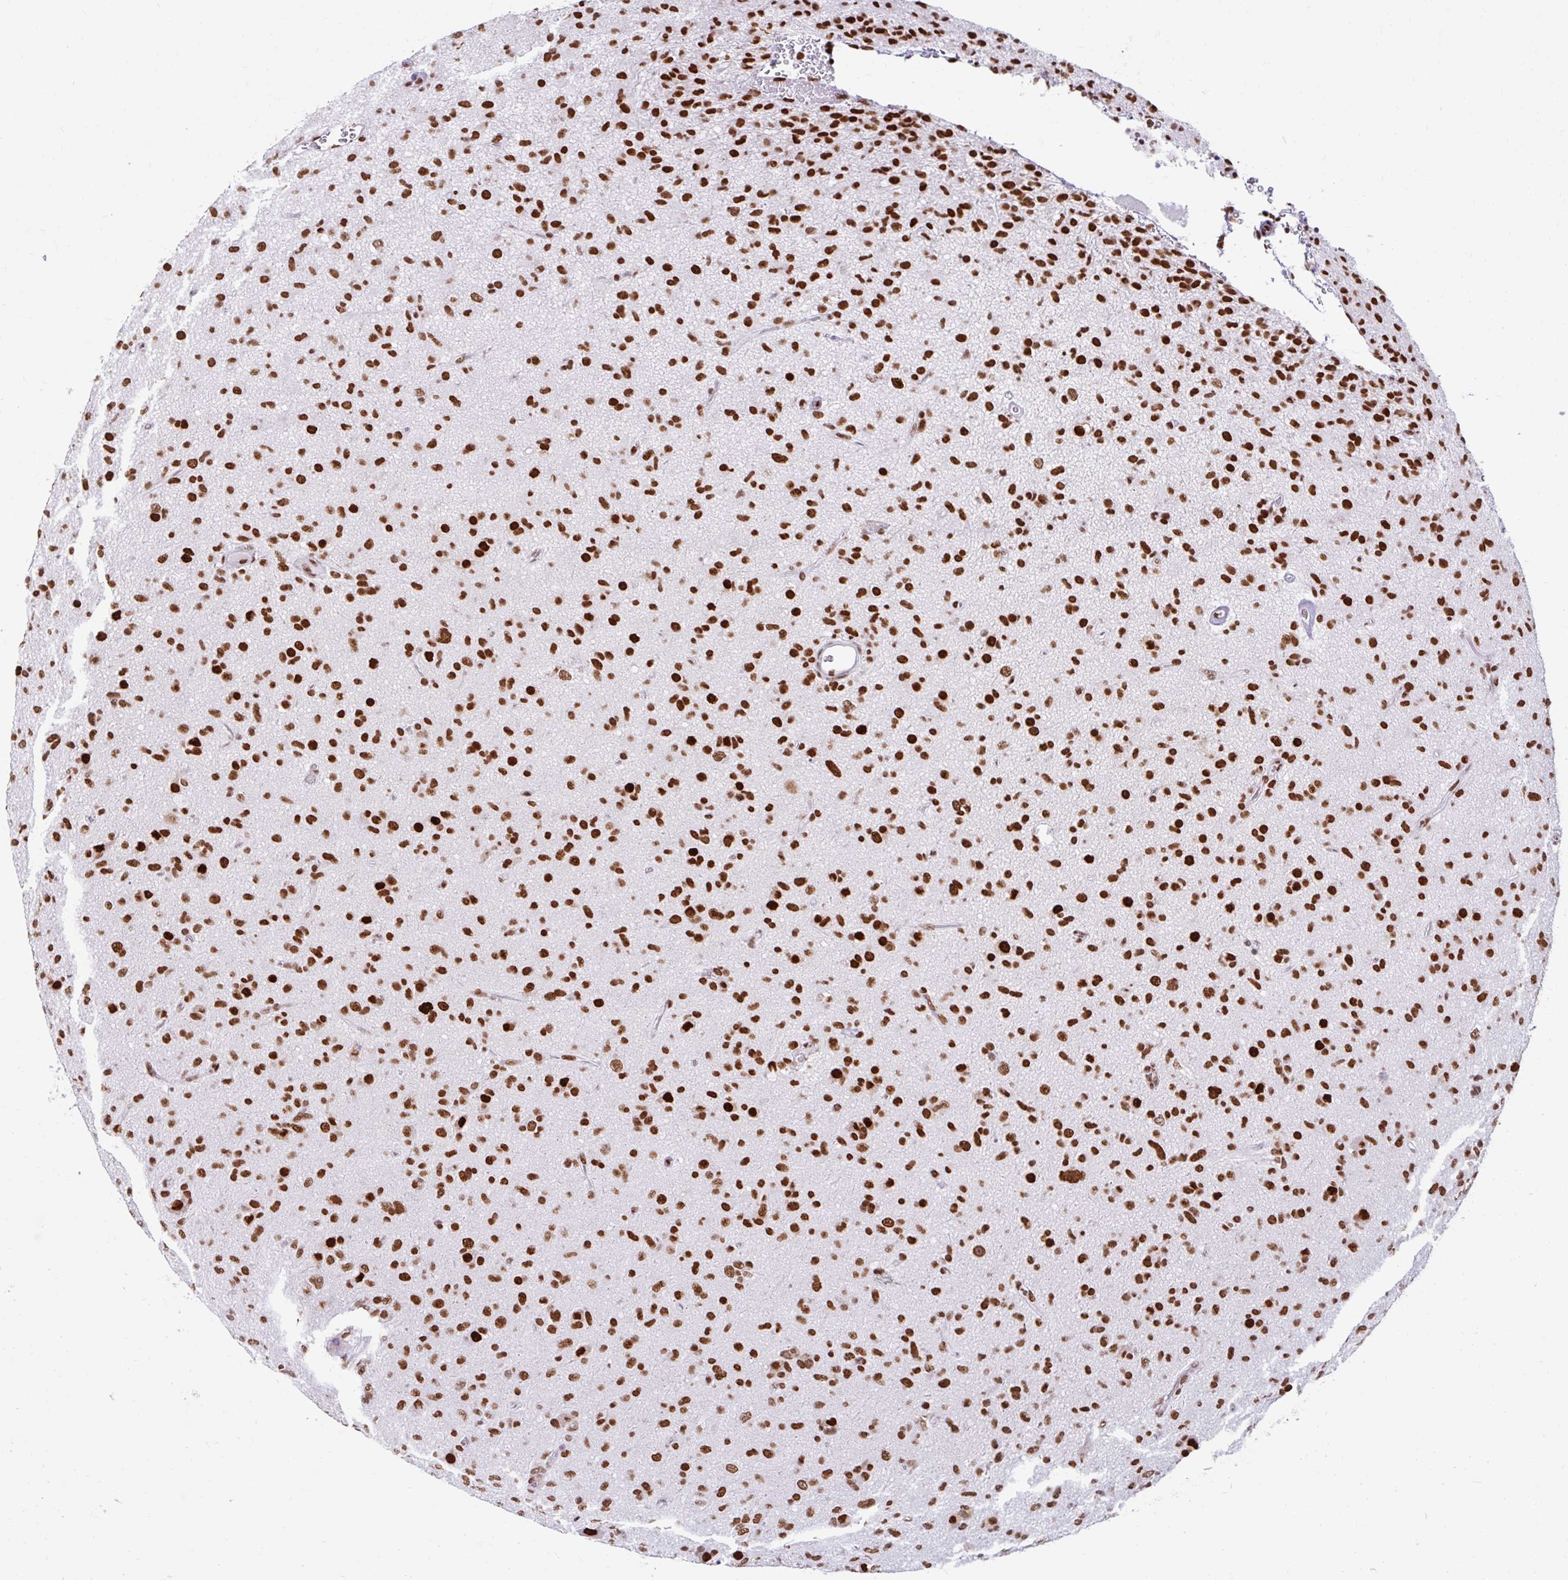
{"staining": {"intensity": "strong", "quantity": ">75%", "location": "nuclear"}, "tissue": "glioma", "cell_type": "Tumor cells", "image_type": "cancer", "snomed": [{"axis": "morphology", "description": "Glioma, malignant, Low grade"}, {"axis": "topography", "description": "Brain"}], "caption": "Glioma stained with a brown dye reveals strong nuclear positive staining in approximately >75% of tumor cells.", "gene": "KHDRBS1", "patient": {"sex": "male", "age": 65}}